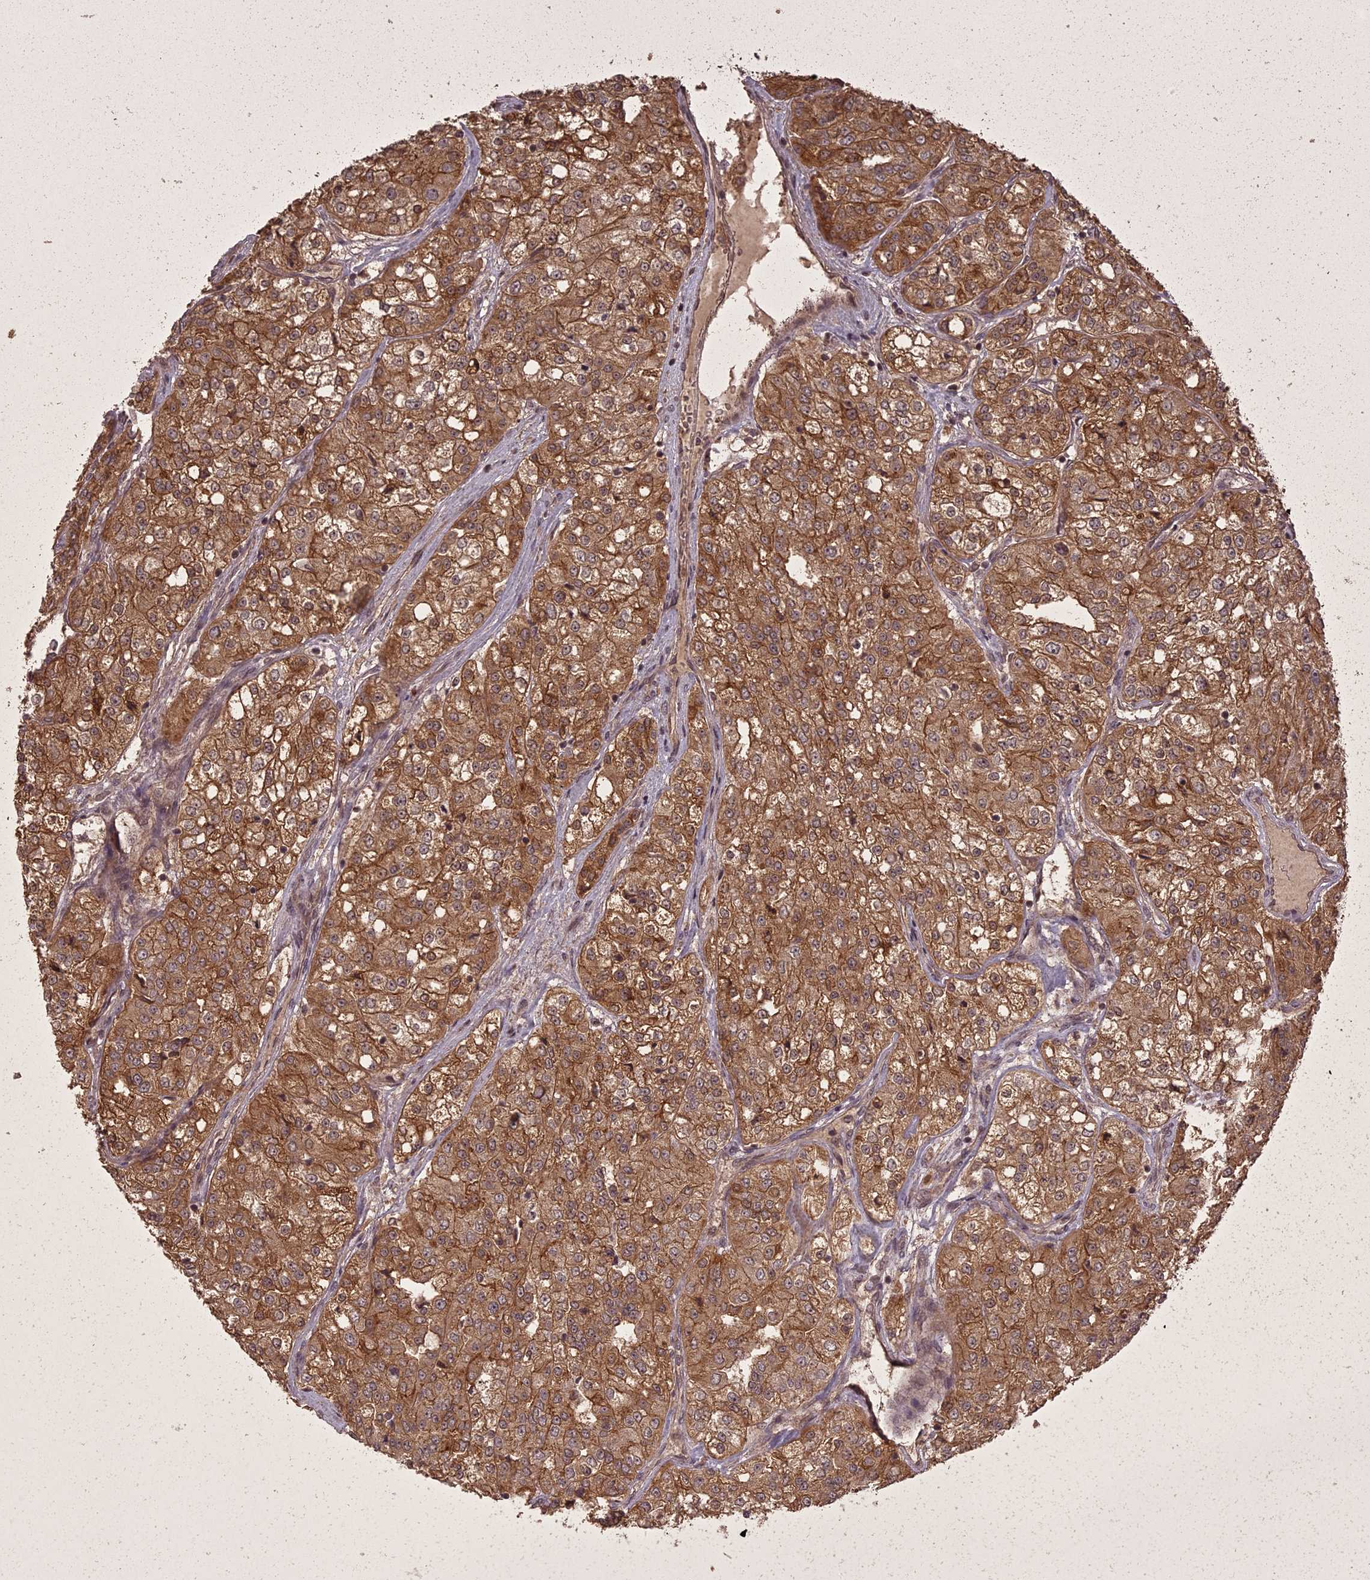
{"staining": {"intensity": "moderate", "quantity": ">75%", "location": "cytoplasmic/membranous"}, "tissue": "renal cancer", "cell_type": "Tumor cells", "image_type": "cancer", "snomed": [{"axis": "morphology", "description": "Adenocarcinoma, NOS"}, {"axis": "topography", "description": "Kidney"}], "caption": "Immunohistochemistry photomicrograph of neoplastic tissue: renal cancer stained using immunohistochemistry (IHC) reveals medium levels of moderate protein expression localized specifically in the cytoplasmic/membranous of tumor cells, appearing as a cytoplasmic/membranous brown color.", "gene": "ING5", "patient": {"sex": "female", "age": 63}}